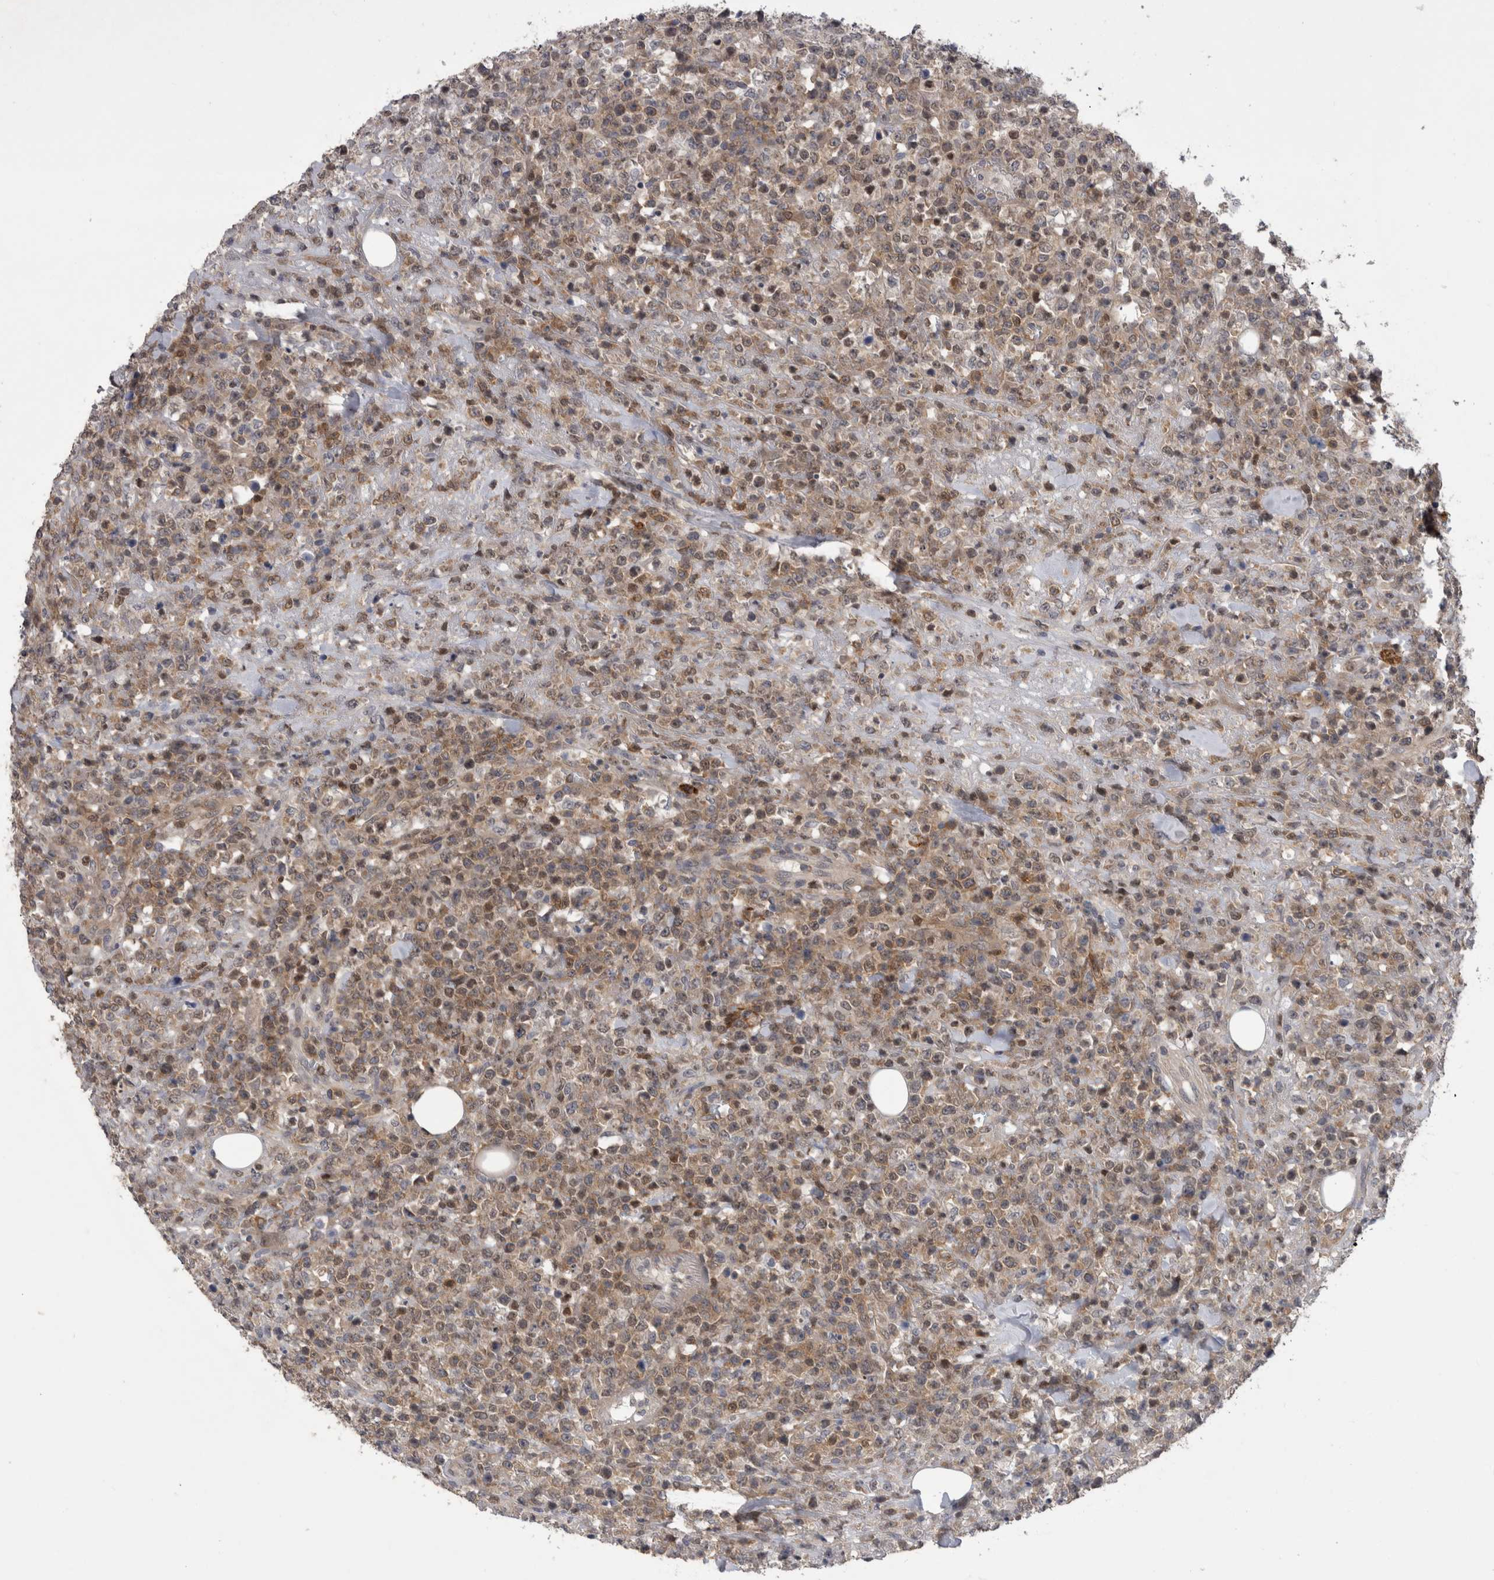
{"staining": {"intensity": "moderate", "quantity": "25%-75%", "location": "cytoplasmic/membranous,nuclear"}, "tissue": "lymphoma", "cell_type": "Tumor cells", "image_type": "cancer", "snomed": [{"axis": "morphology", "description": "Malignant lymphoma, non-Hodgkin's type, High grade"}, {"axis": "topography", "description": "Colon"}], "caption": "An immunohistochemistry (IHC) micrograph of tumor tissue is shown. Protein staining in brown labels moderate cytoplasmic/membranous and nuclear positivity in high-grade malignant lymphoma, non-Hodgkin's type within tumor cells. Nuclei are stained in blue.", "gene": "NFATC2", "patient": {"sex": "female", "age": 53}}